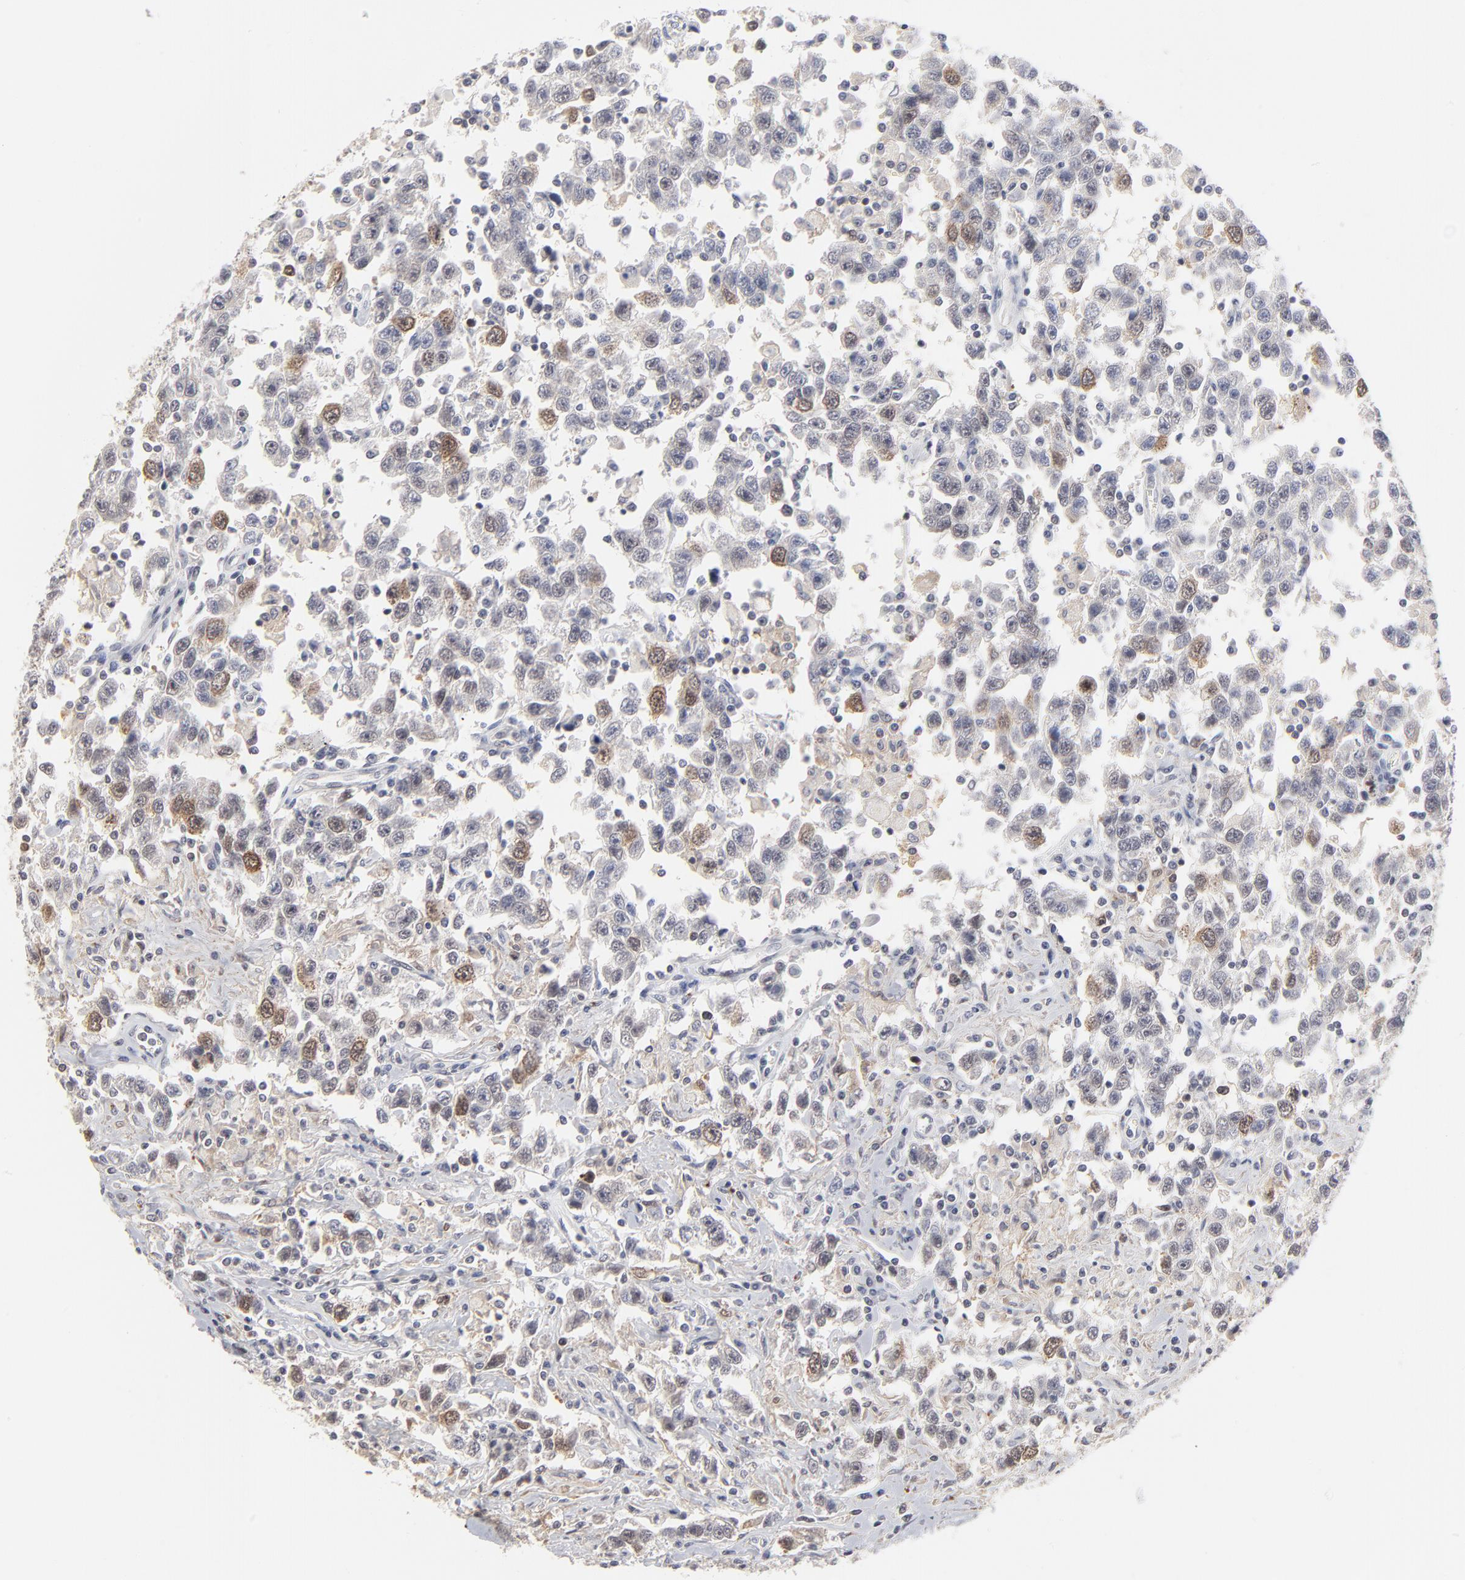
{"staining": {"intensity": "moderate", "quantity": "<25%", "location": "cytoplasmic/membranous"}, "tissue": "testis cancer", "cell_type": "Tumor cells", "image_type": "cancer", "snomed": [{"axis": "morphology", "description": "Seminoma, NOS"}, {"axis": "topography", "description": "Testis"}], "caption": "Immunohistochemistry of testis seminoma exhibits low levels of moderate cytoplasmic/membranous positivity in about <25% of tumor cells.", "gene": "AURKA", "patient": {"sex": "male", "age": 41}}